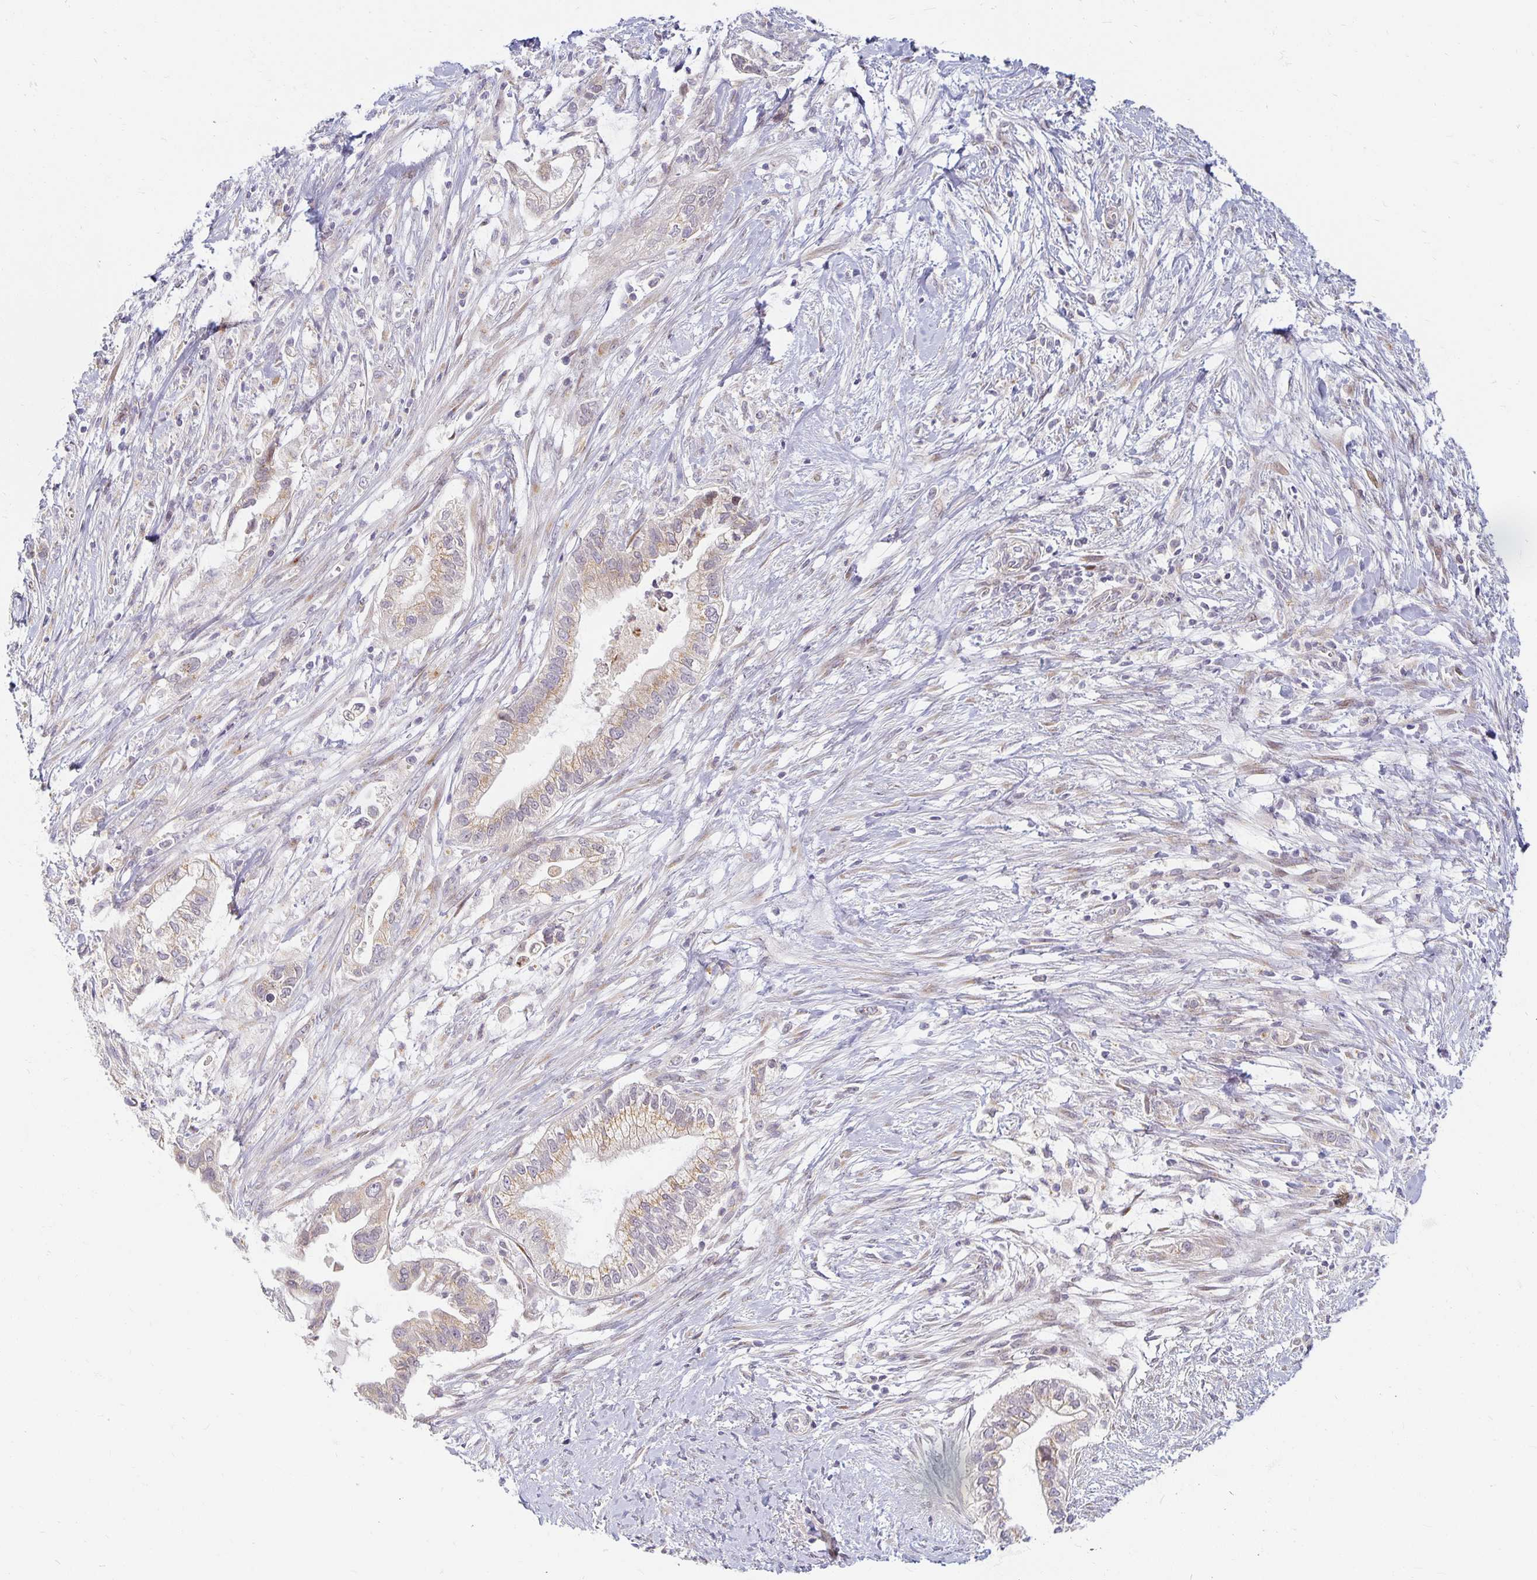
{"staining": {"intensity": "weak", "quantity": "25%-75%", "location": "cytoplasmic/membranous"}, "tissue": "pancreatic cancer", "cell_type": "Tumor cells", "image_type": "cancer", "snomed": [{"axis": "morphology", "description": "Adenocarcinoma, NOS"}, {"axis": "topography", "description": "Pancreas"}], "caption": "Pancreatic adenocarcinoma was stained to show a protein in brown. There is low levels of weak cytoplasmic/membranous positivity in approximately 25%-75% of tumor cells.", "gene": "EHF", "patient": {"sex": "male", "age": 70}}